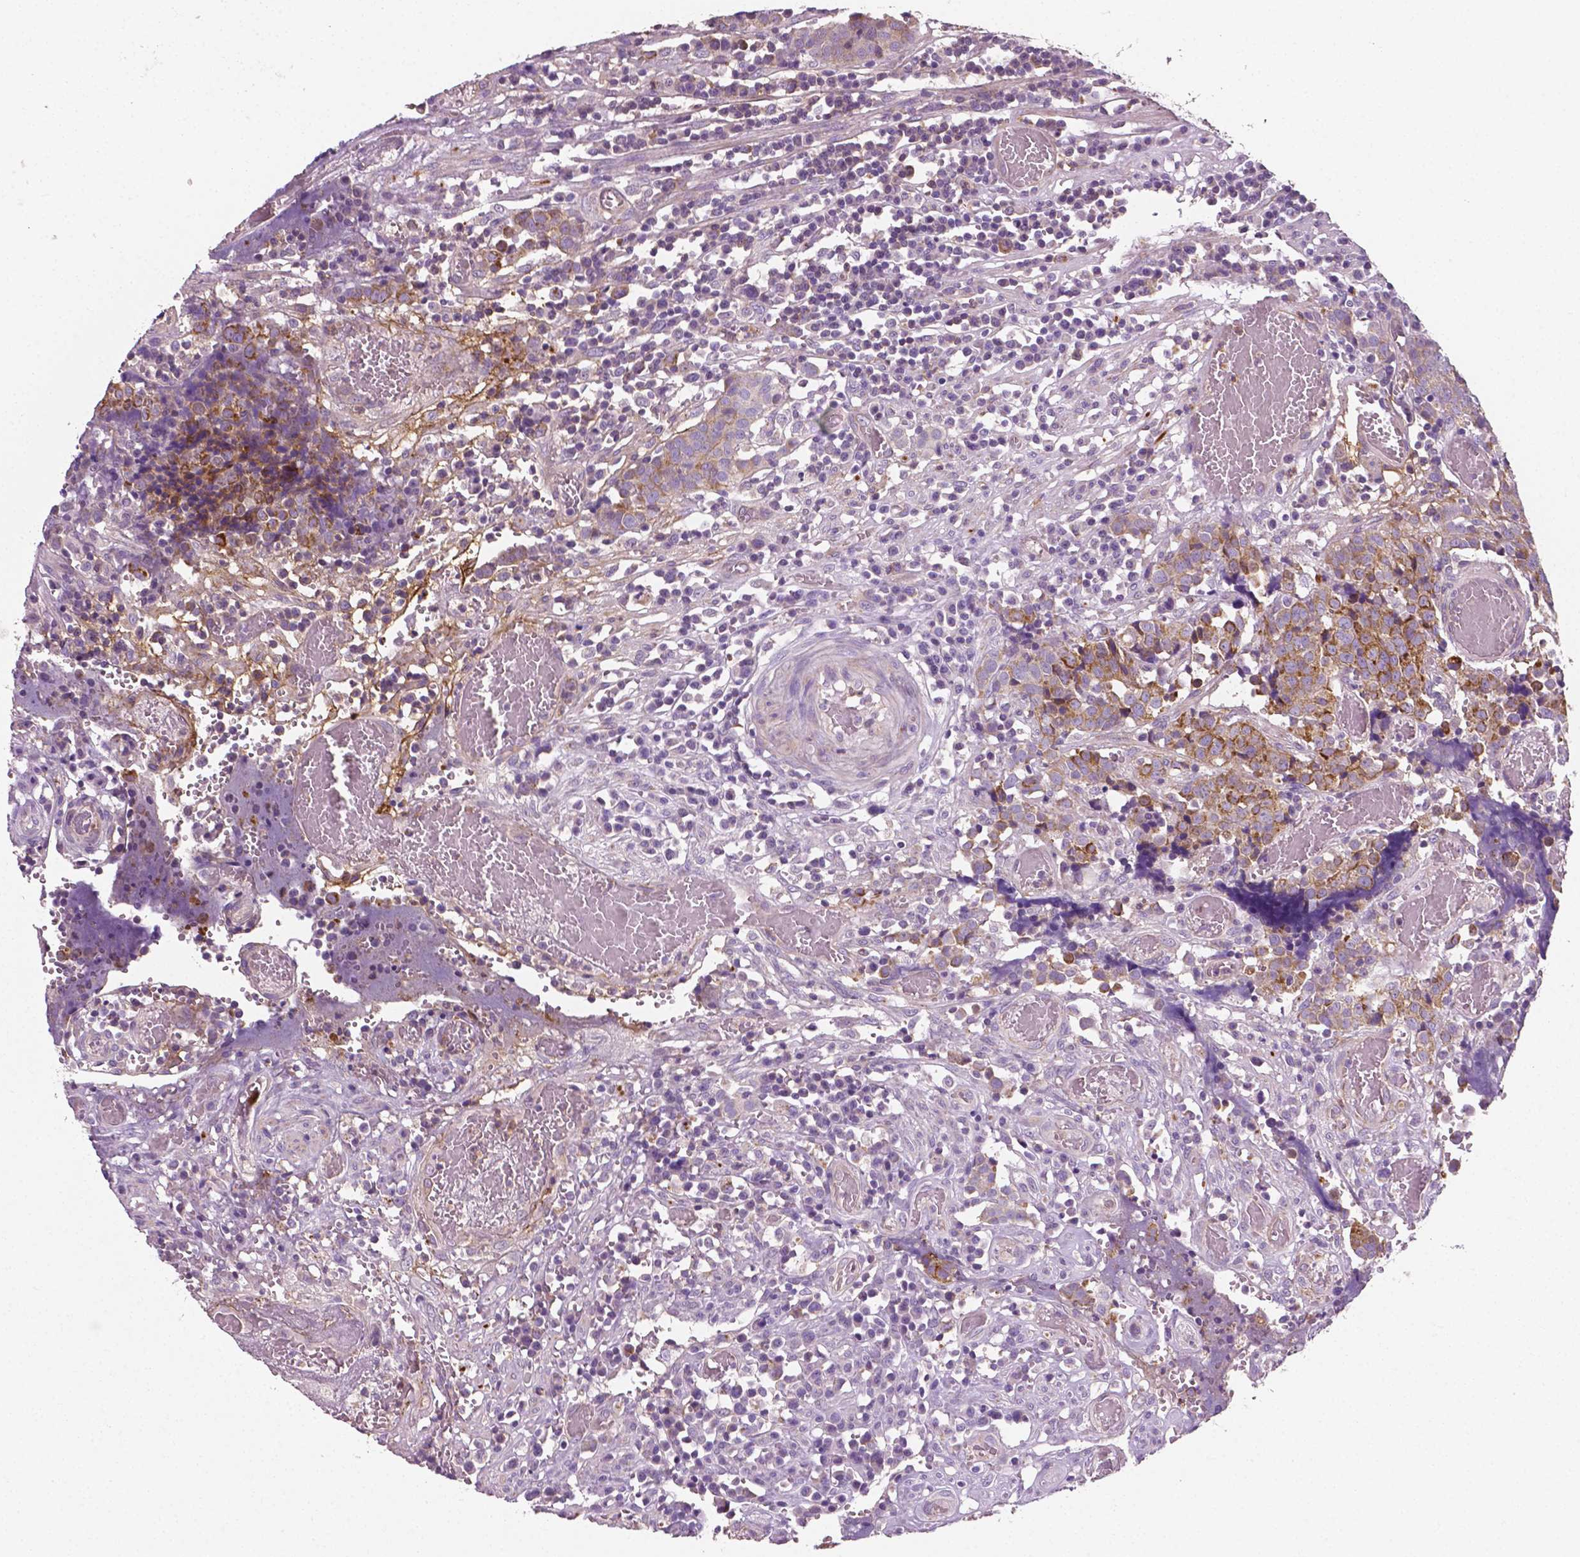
{"staining": {"intensity": "moderate", "quantity": ">75%", "location": "cytoplasmic/membranous"}, "tissue": "prostate cancer", "cell_type": "Tumor cells", "image_type": "cancer", "snomed": [{"axis": "morphology", "description": "Adenocarcinoma, High grade"}, {"axis": "topography", "description": "Prostate and seminal vesicle, NOS"}], "caption": "Prostate cancer tissue displays moderate cytoplasmic/membranous staining in about >75% of tumor cells", "gene": "PTX3", "patient": {"sex": "male", "age": 60}}